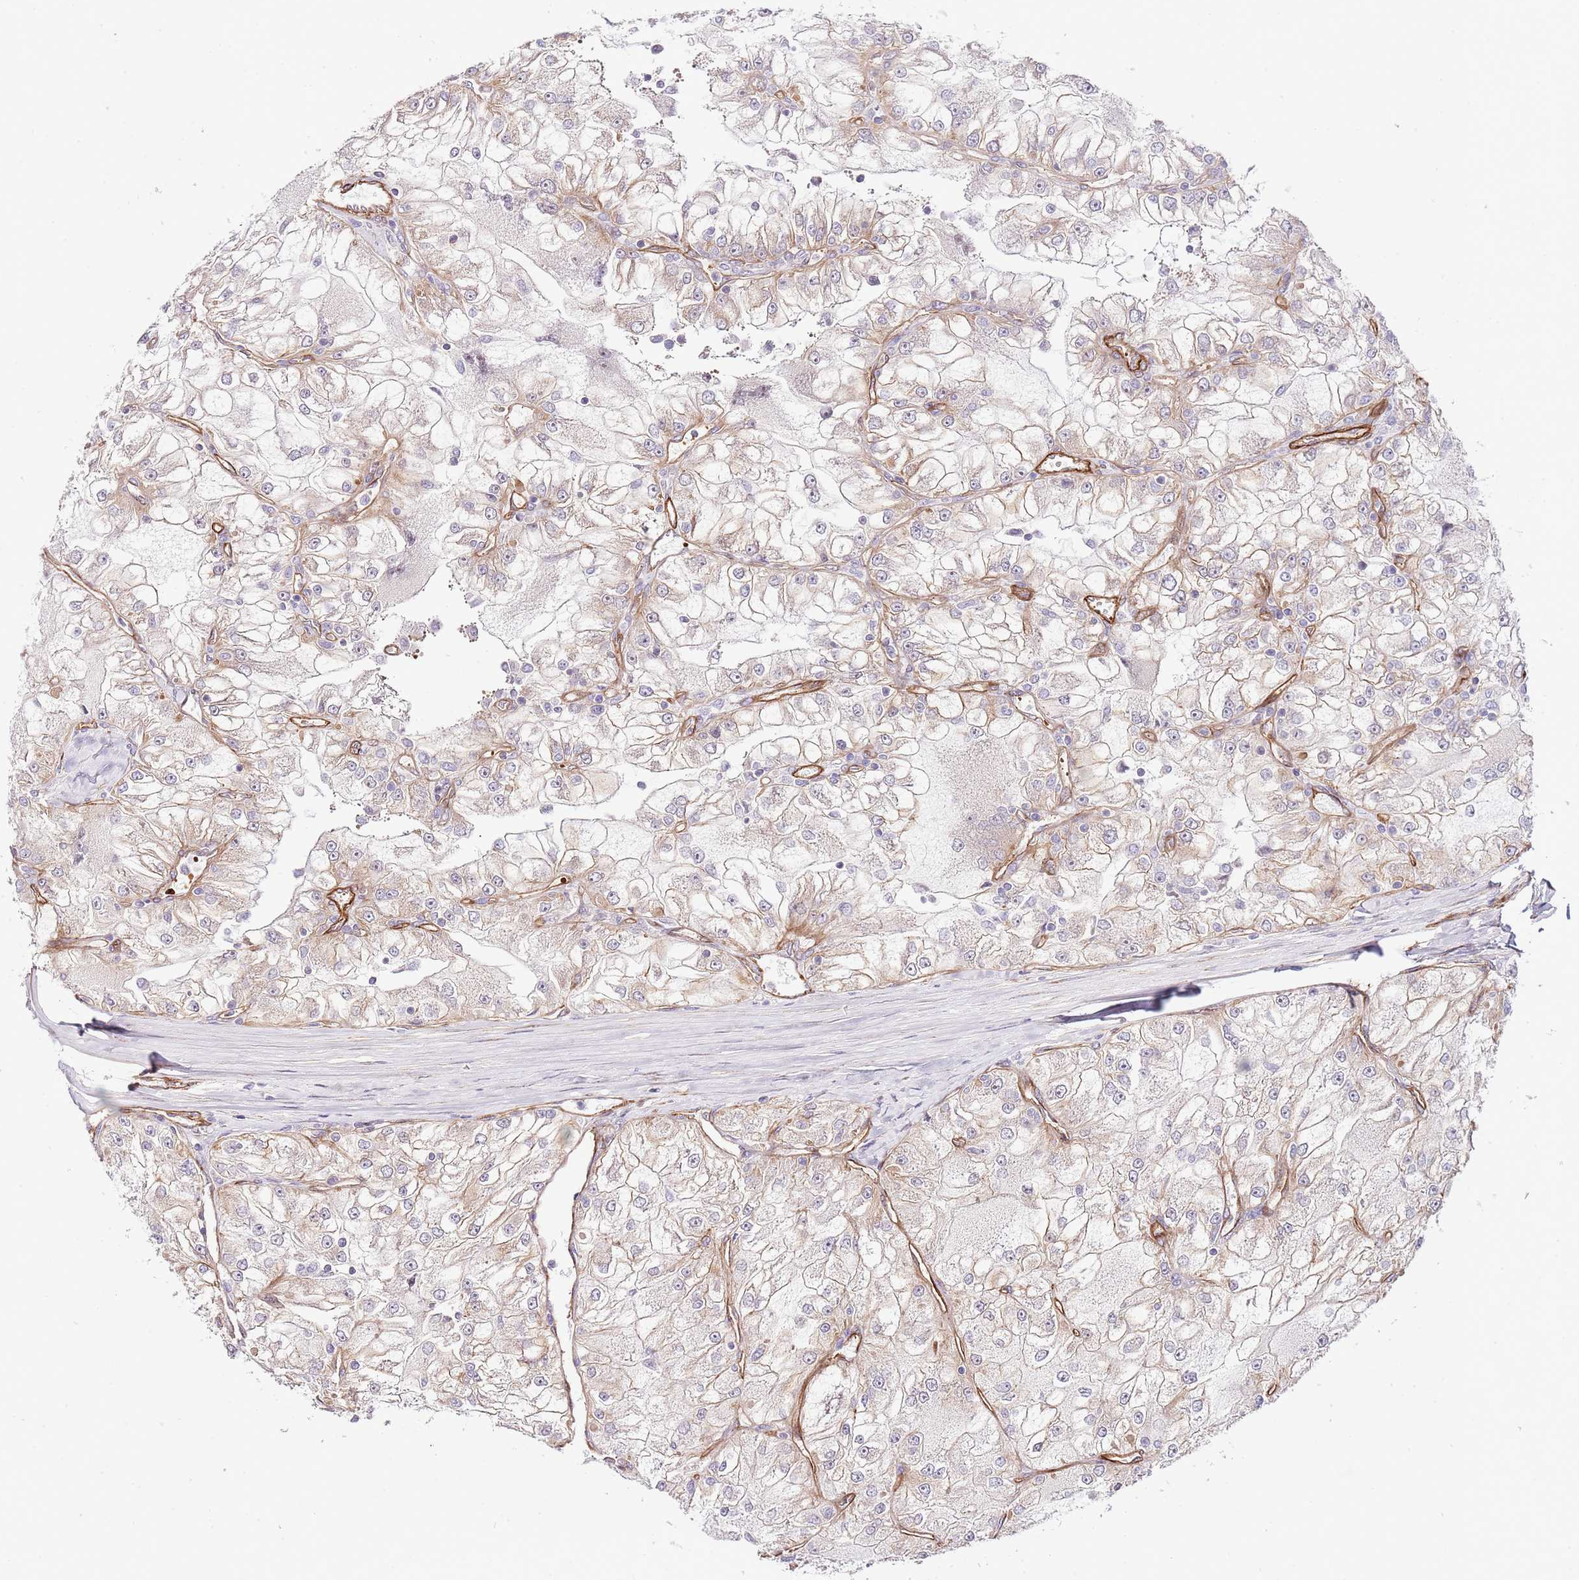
{"staining": {"intensity": "weak", "quantity": "<25%", "location": "cytoplasmic/membranous"}, "tissue": "renal cancer", "cell_type": "Tumor cells", "image_type": "cancer", "snomed": [{"axis": "morphology", "description": "Adenocarcinoma, NOS"}, {"axis": "topography", "description": "Kidney"}], "caption": "DAB (3,3'-diaminobenzidine) immunohistochemical staining of human renal adenocarcinoma demonstrates no significant expression in tumor cells.", "gene": "NEK3", "patient": {"sex": "female", "age": 72}}